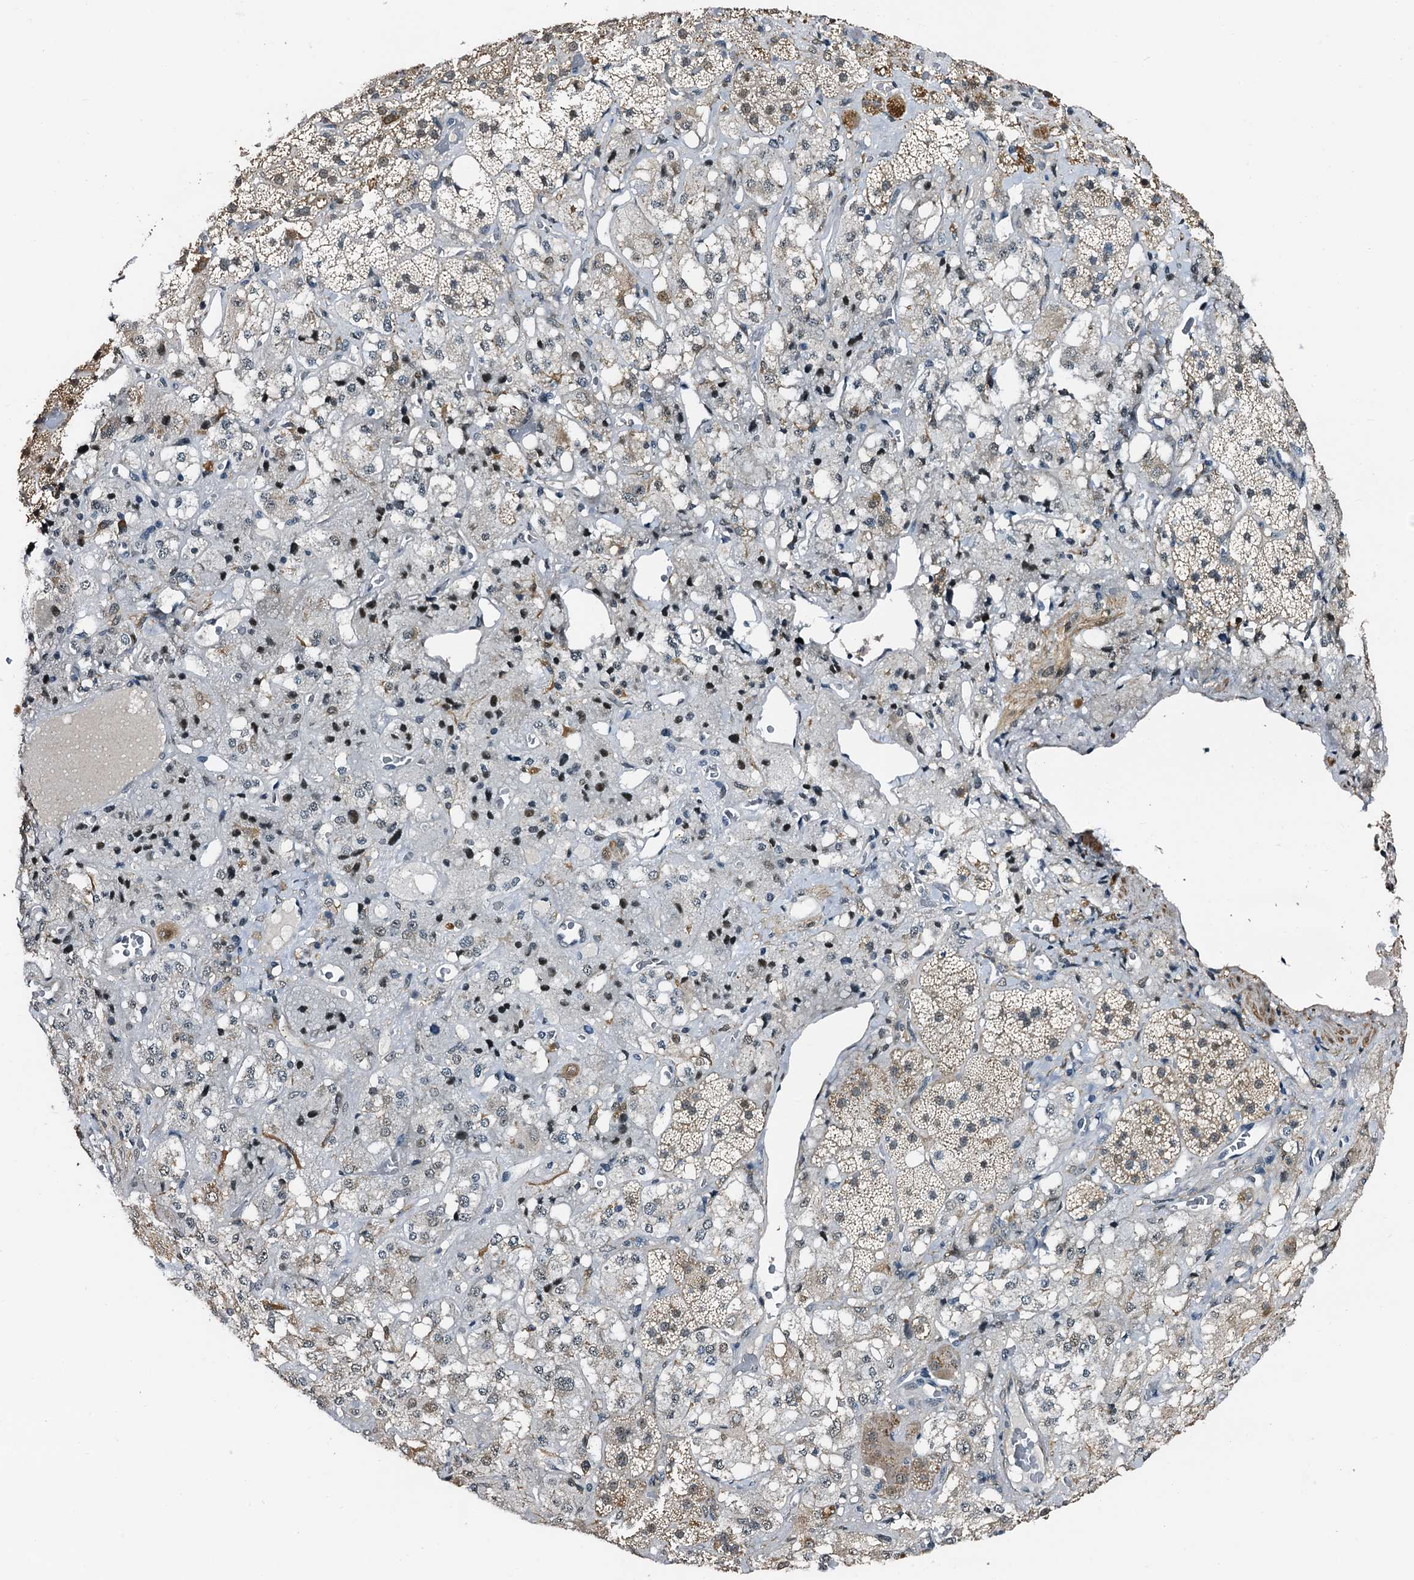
{"staining": {"intensity": "weak", "quantity": "<25%", "location": "cytoplasmic/membranous"}, "tissue": "adrenal gland", "cell_type": "Glandular cells", "image_type": "normal", "snomed": [{"axis": "morphology", "description": "Normal tissue, NOS"}, {"axis": "topography", "description": "Adrenal gland"}], "caption": "IHC of benign adrenal gland reveals no positivity in glandular cells.", "gene": "FAM222A", "patient": {"sex": "male", "age": 57}}